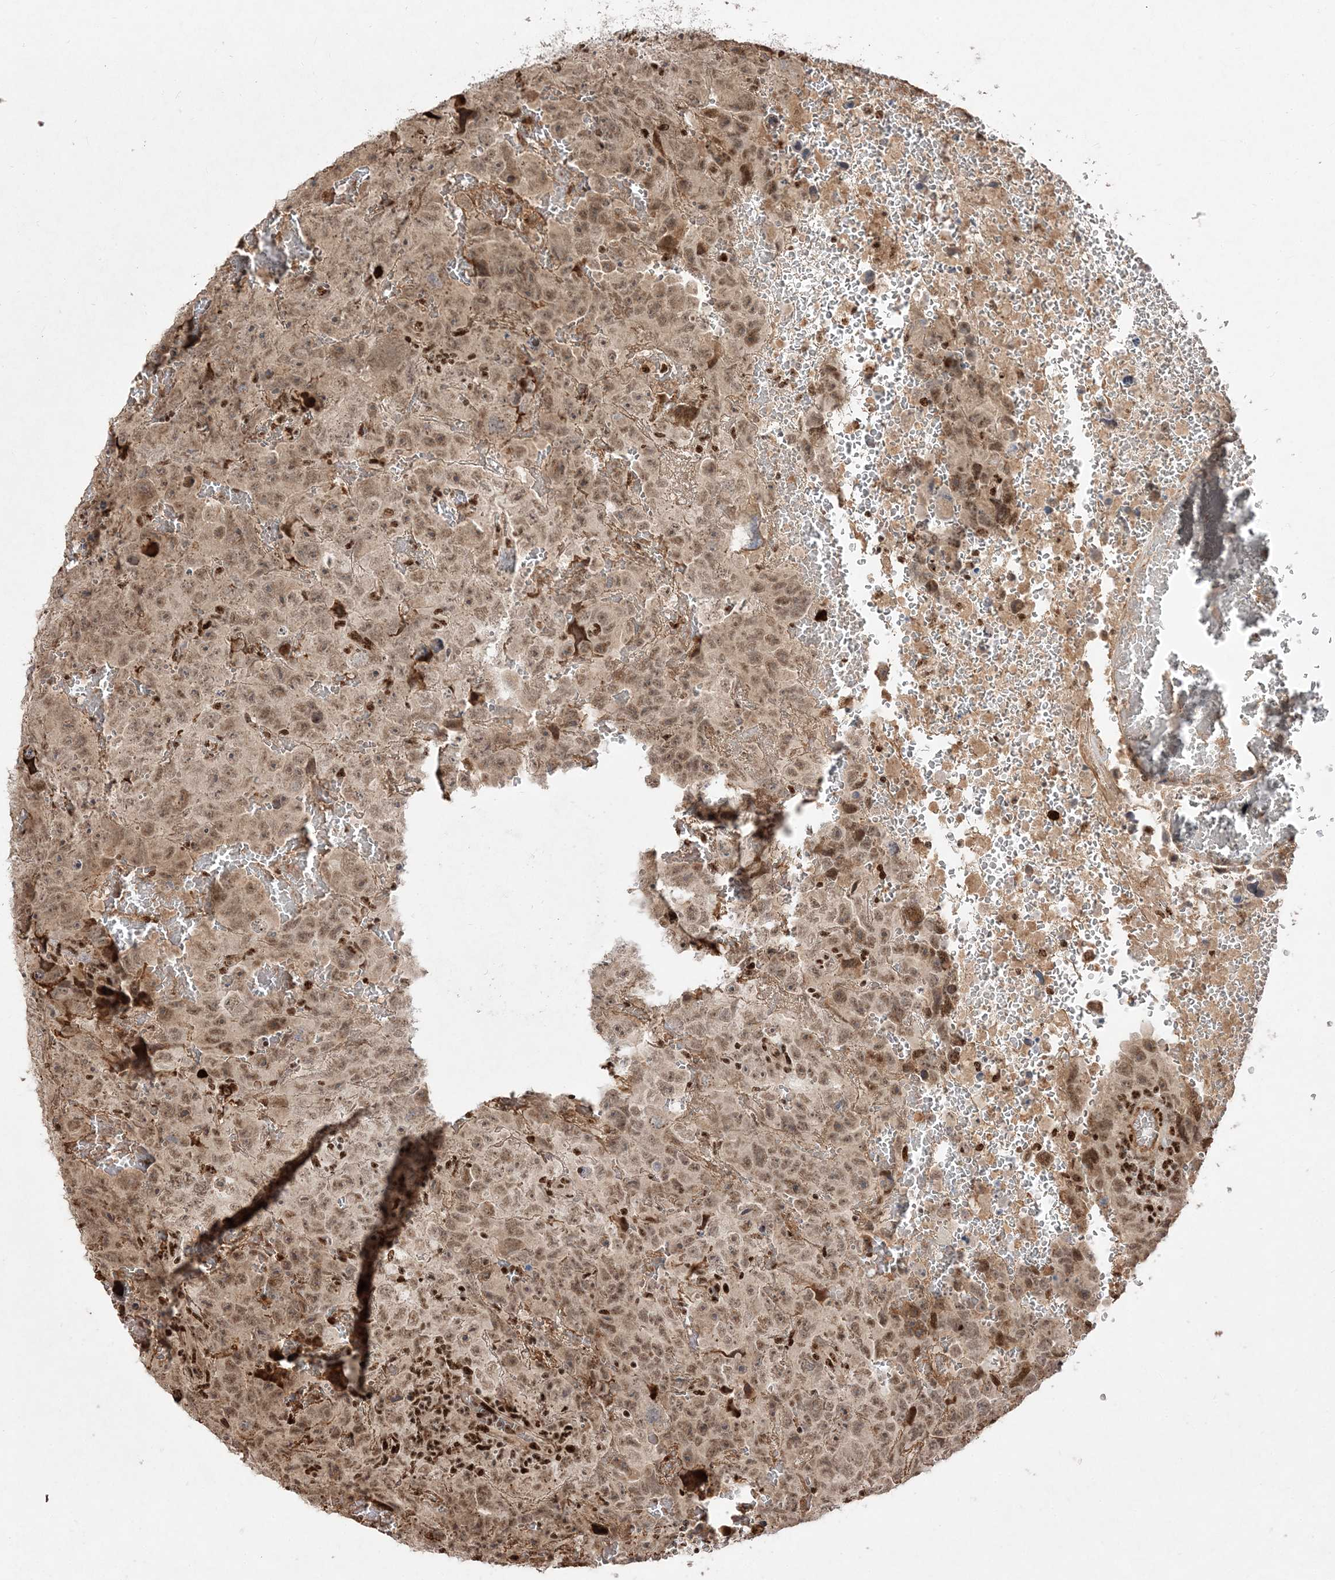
{"staining": {"intensity": "moderate", "quantity": ">75%", "location": "cytoplasmic/membranous,nuclear"}, "tissue": "testis cancer", "cell_type": "Tumor cells", "image_type": "cancer", "snomed": [{"axis": "morphology", "description": "Carcinoma, Embryonal, NOS"}, {"axis": "topography", "description": "Testis"}], "caption": "Tumor cells reveal medium levels of moderate cytoplasmic/membranous and nuclear staining in approximately >75% of cells in human testis cancer.", "gene": "RBM17", "patient": {"sex": "male", "age": 45}}